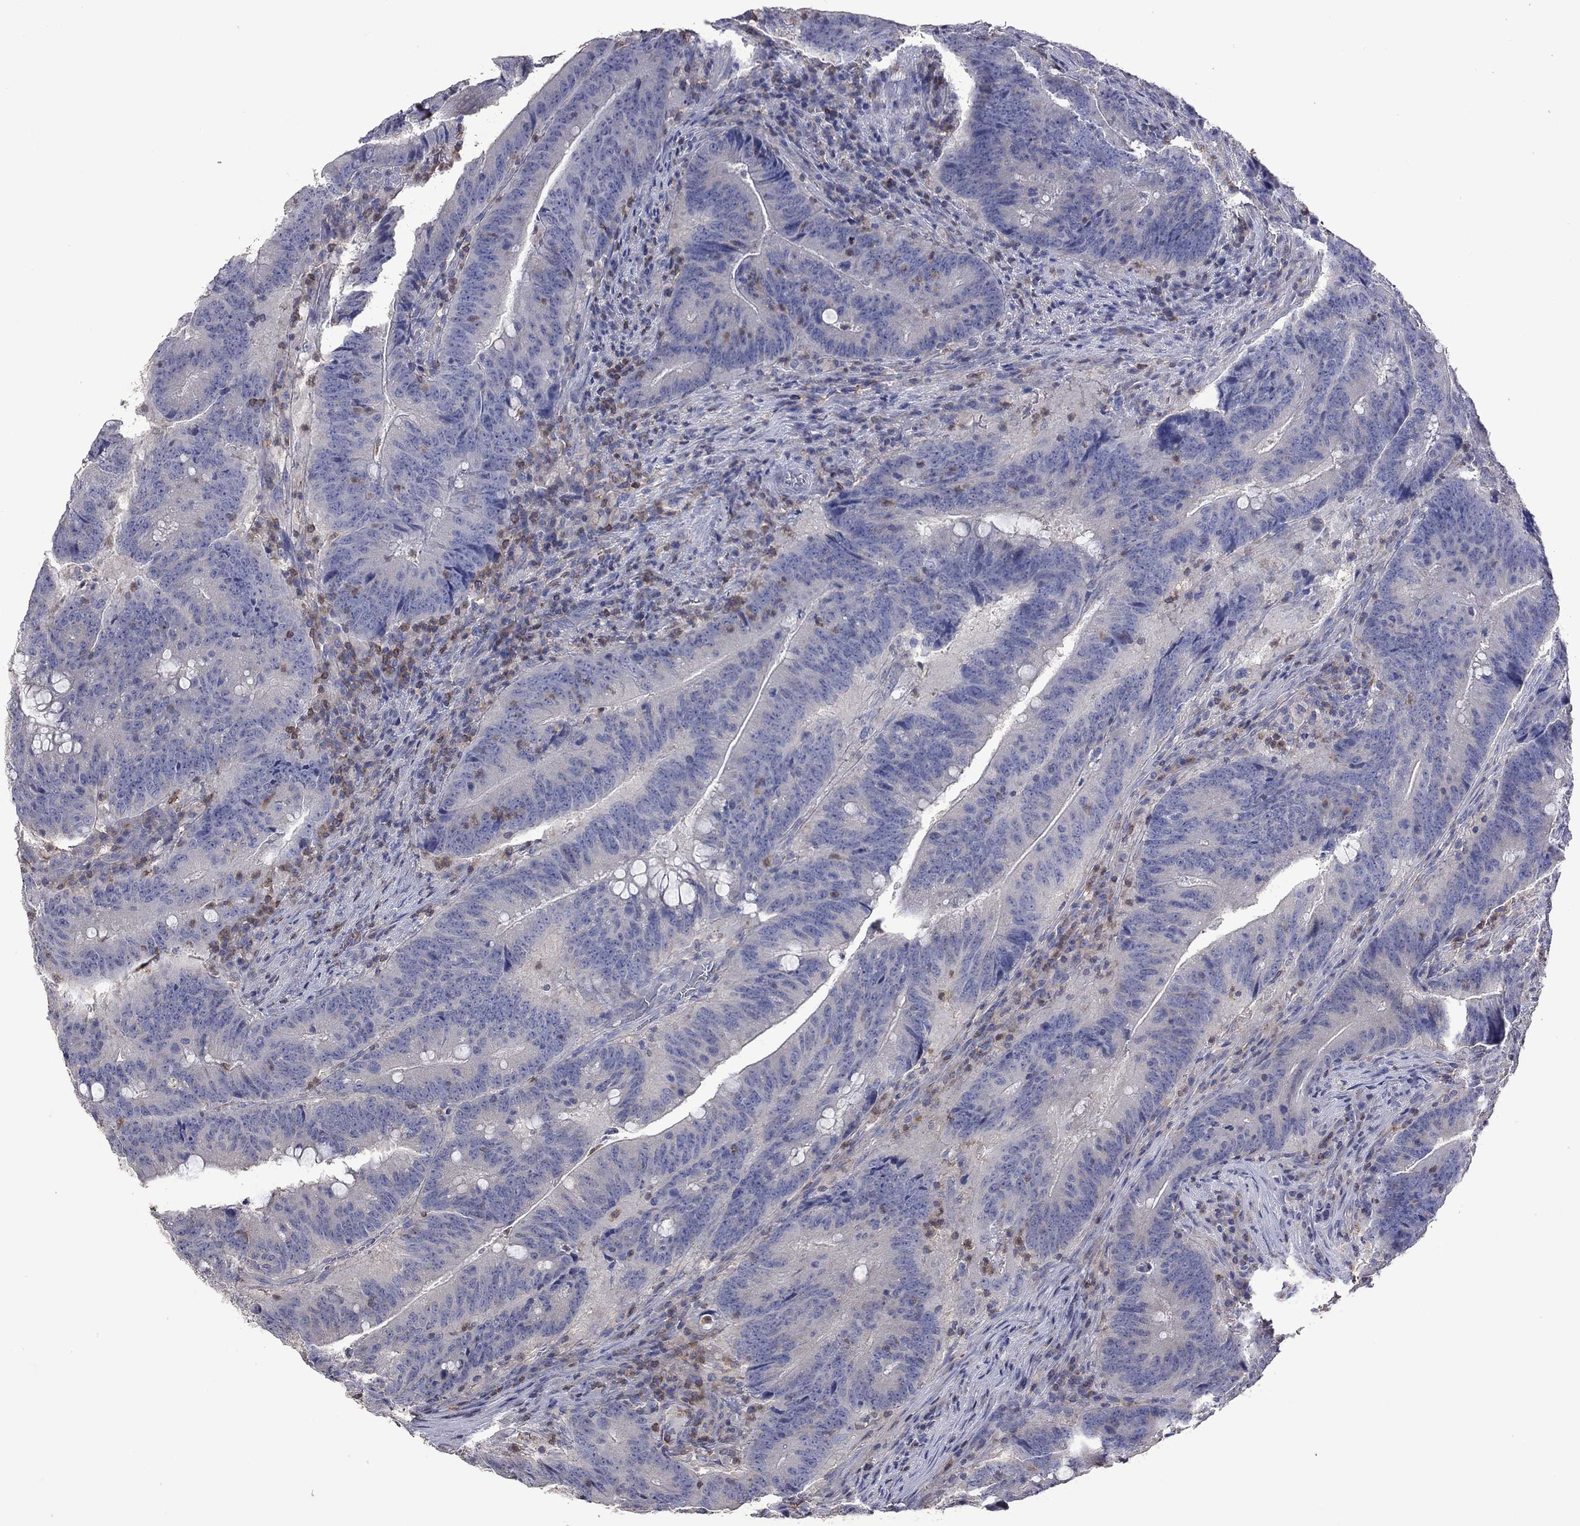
{"staining": {"intensity": "negative", "quantity": "none", "location": "none"}, "tissue": "colorectal cancer", "cell_type": "Tumor cells", "image_type": "cancer", "snomed": [{"axis": "morphology", "description": "Adenocarcinoma, NOS"}, {"axis": "topography", "description": "Colon"}], "caption": "A high-resolution histopathology image shows IHC staining of adenocarcinoma (colorectal), which displays no significant expression in tumor cells.", "gene": "IPCEF1", "patient": {"sex": "female", "age": 87}}